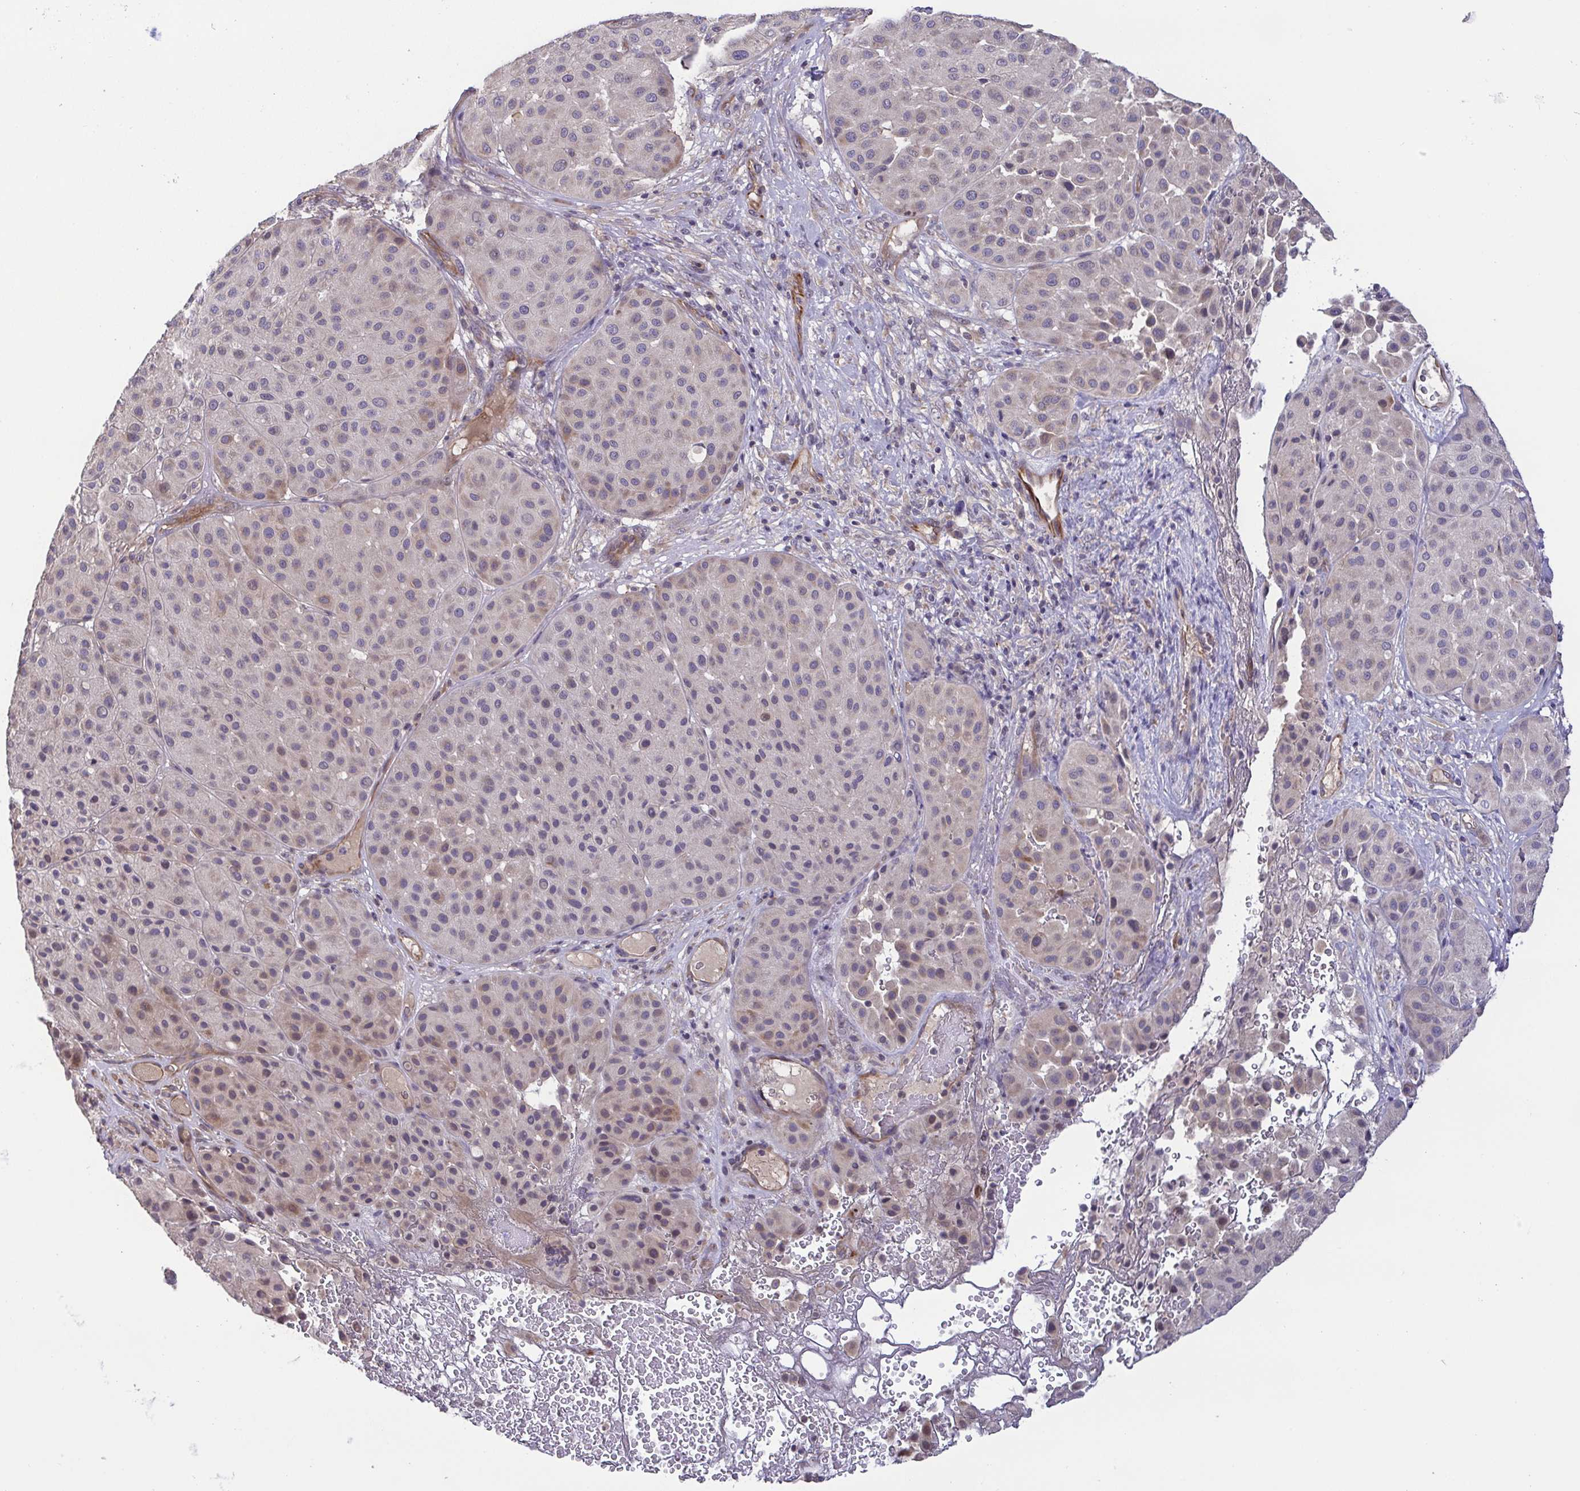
{"staining": {"intensity": "weak", "quantity": "<25%", "location": "cytoplasmic/membranous"}, "tissue": "melanoma", "cell_type": "Tumor cells", "image_type": "cancer", "snomed": [{"axis": "morphology", "description": "Malignant melanoma, Metastatic site"}, {"axis": "topography", "description": "Smooth muscle"}], "caption": "Melanoma stained for a protein using immunohistochemistry exhibits no expression tumor cells.", "gene": "OSBPL7", "patient": {"sex": "male", "age": 41}}